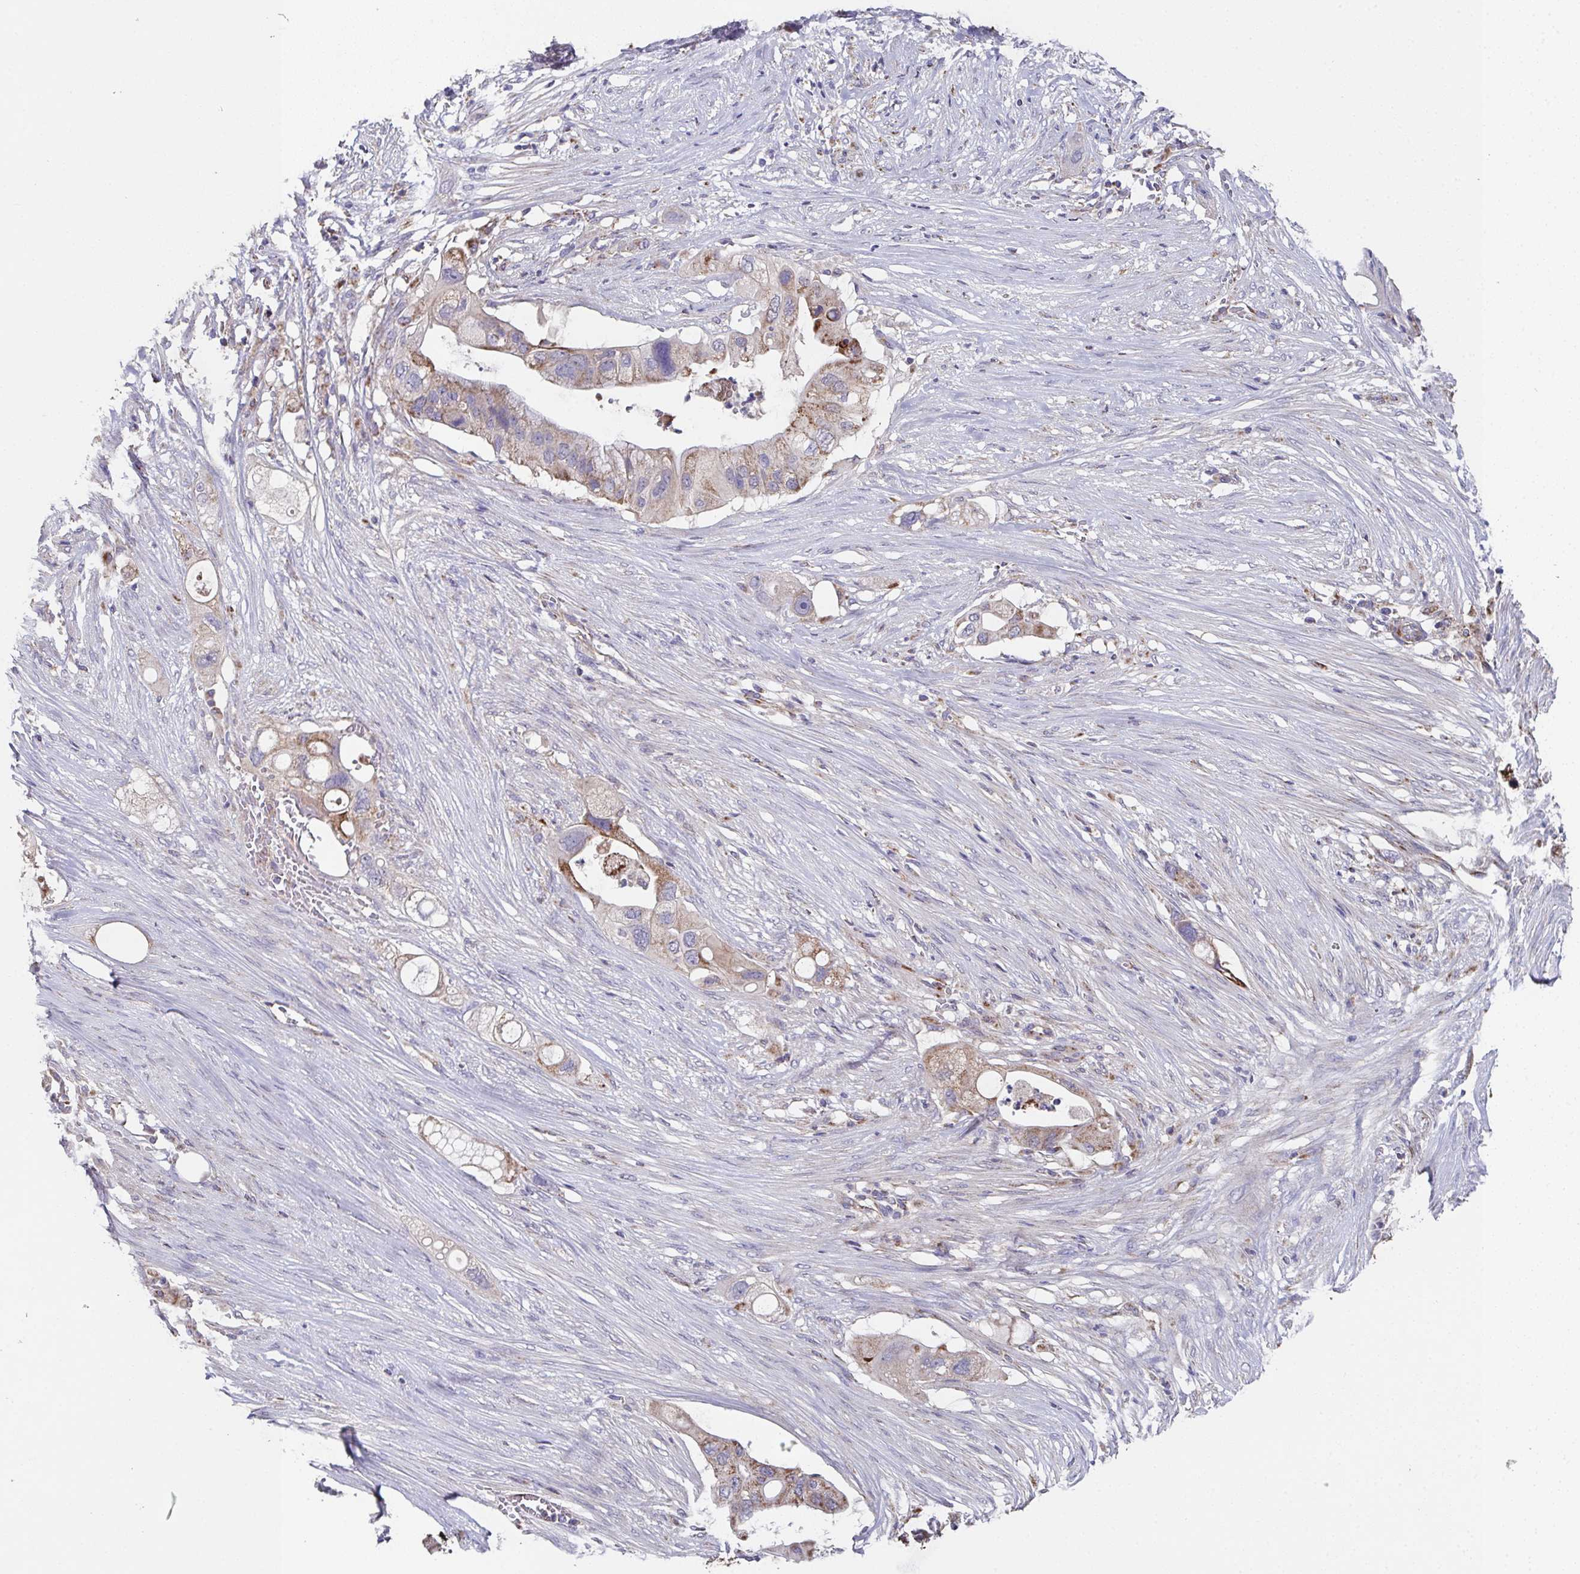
{"staining": {"intensity": "weak", "quantity": "25%-75%", "location": "cytoplasmic/membranous"}, "tissue": "pancreatic cancer", "cell_type": "Tumor cells", "image_type": "cancer", "snomed": [{"axis": "morphology", "description": "Adenocarcinoma, NOS"}, {"axis": "topography", "description": "Pancreas"}], "caption": "IHC staining of pancreatic adenocarcinoma, which shows low levels of weak cytoplasmic/membranous staining in about 25%-75% of tumor cells indicating weak cytoplasmic/membranous protein expression. The staining was performed using DAB (3,3'-diaminobenzidine) (brown) for protein detection and nuclei were counterstained in hematoxylin (blue).", "gene": "MT-ND3", "patient": {"sex": "female", "age": 72}}